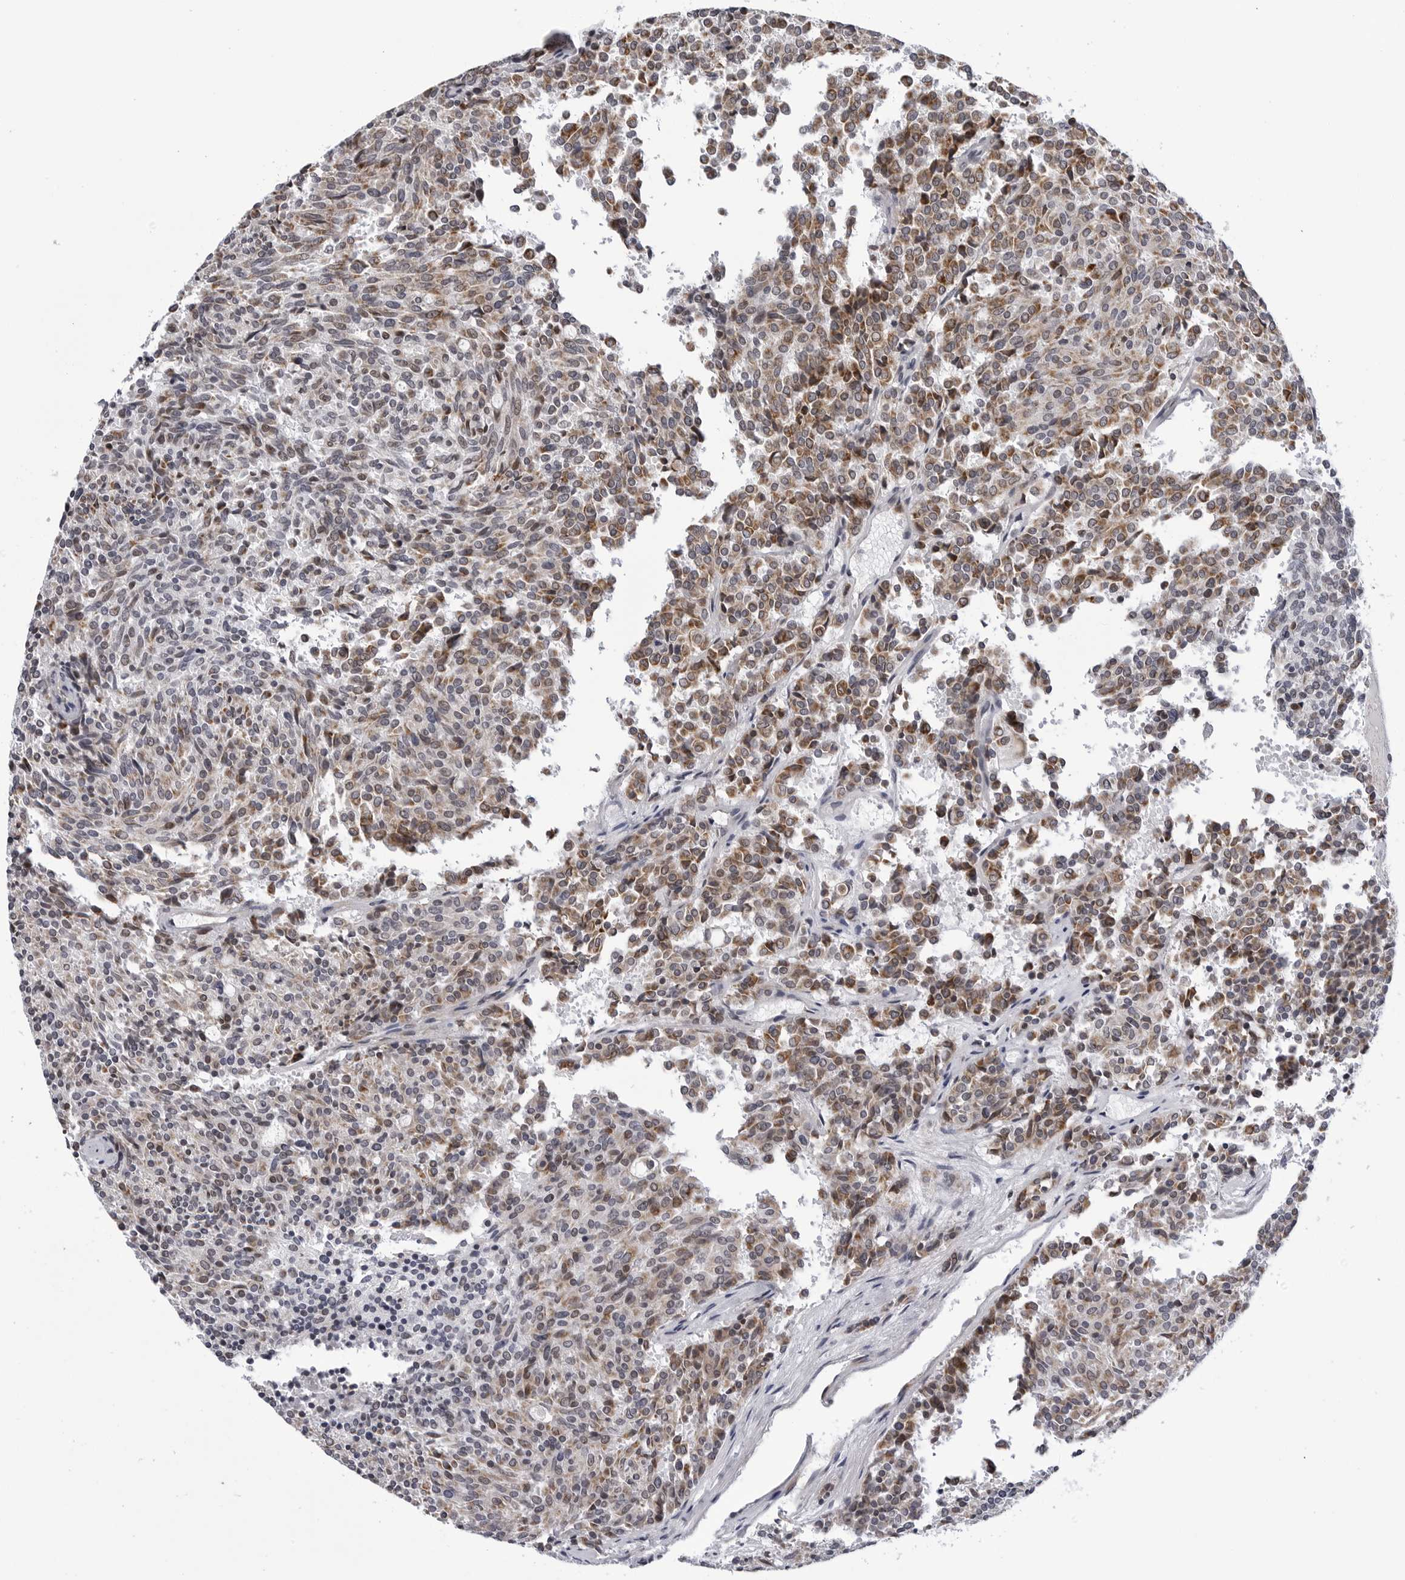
{"staining": {"intensity": "moderate", "quantity": ">75%", "location": "cytoplasmic/membranous"}, "tissue": "carcinoid", "cell_type": "Tumor cells", "image_type": "cancer", "snomed": [{"axis": "morphology", "description": "Carcinoid, malignant, NOS"}, {"axis": "topography", "description": "Pancreas"}], "caption": "Moderate cytoplasmic/membranous positivity is present in approximately >75% of tumor cells in carcinoid (malignant).", "gene": "CDK20", "patient": {"sex": "female", "age": 54}}